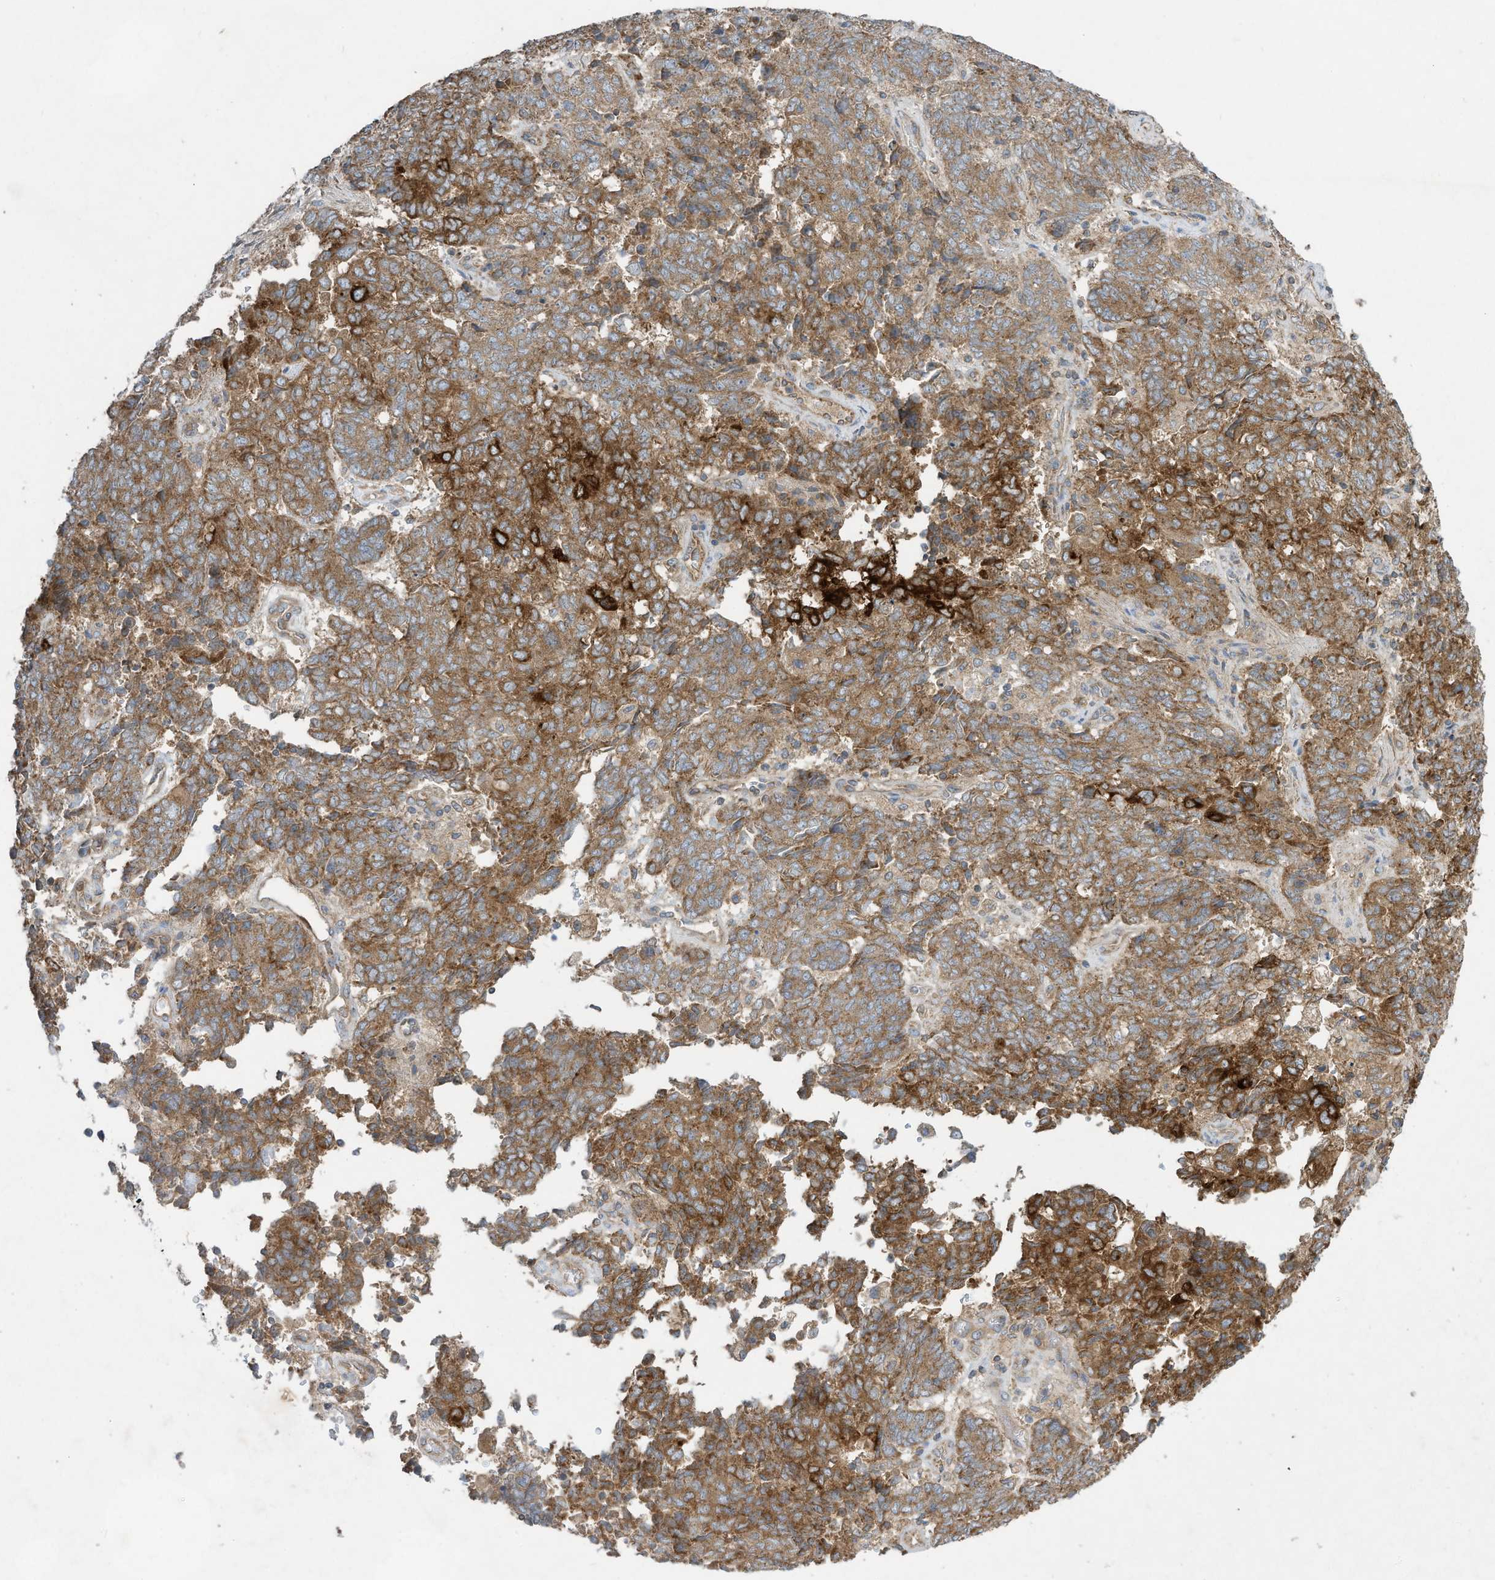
{"staining": {"intensity": "moderate", "quantity": ">75%", "location": "cytoplasmic/membranous"}, "tissue": "endometrial cancer", "cell_type": "Tumor cells", "image_type": "cancer", "snomed": [{"axis": "morphology", "description": "Adenocarcinoma, NOS"}, {"axis": "topography", "description": "Endometrium"}], "caption": "Protein staining of endometrial cancer (adenocarcinoma) tissue shows moderate cytoplasmic/membranous staining in about >75% of tumor cells. (DAB IHC with brightfield microscopy, high magnification).", "gene": "SYNJ2", "patient": {"sex": "female", "age": 80}}